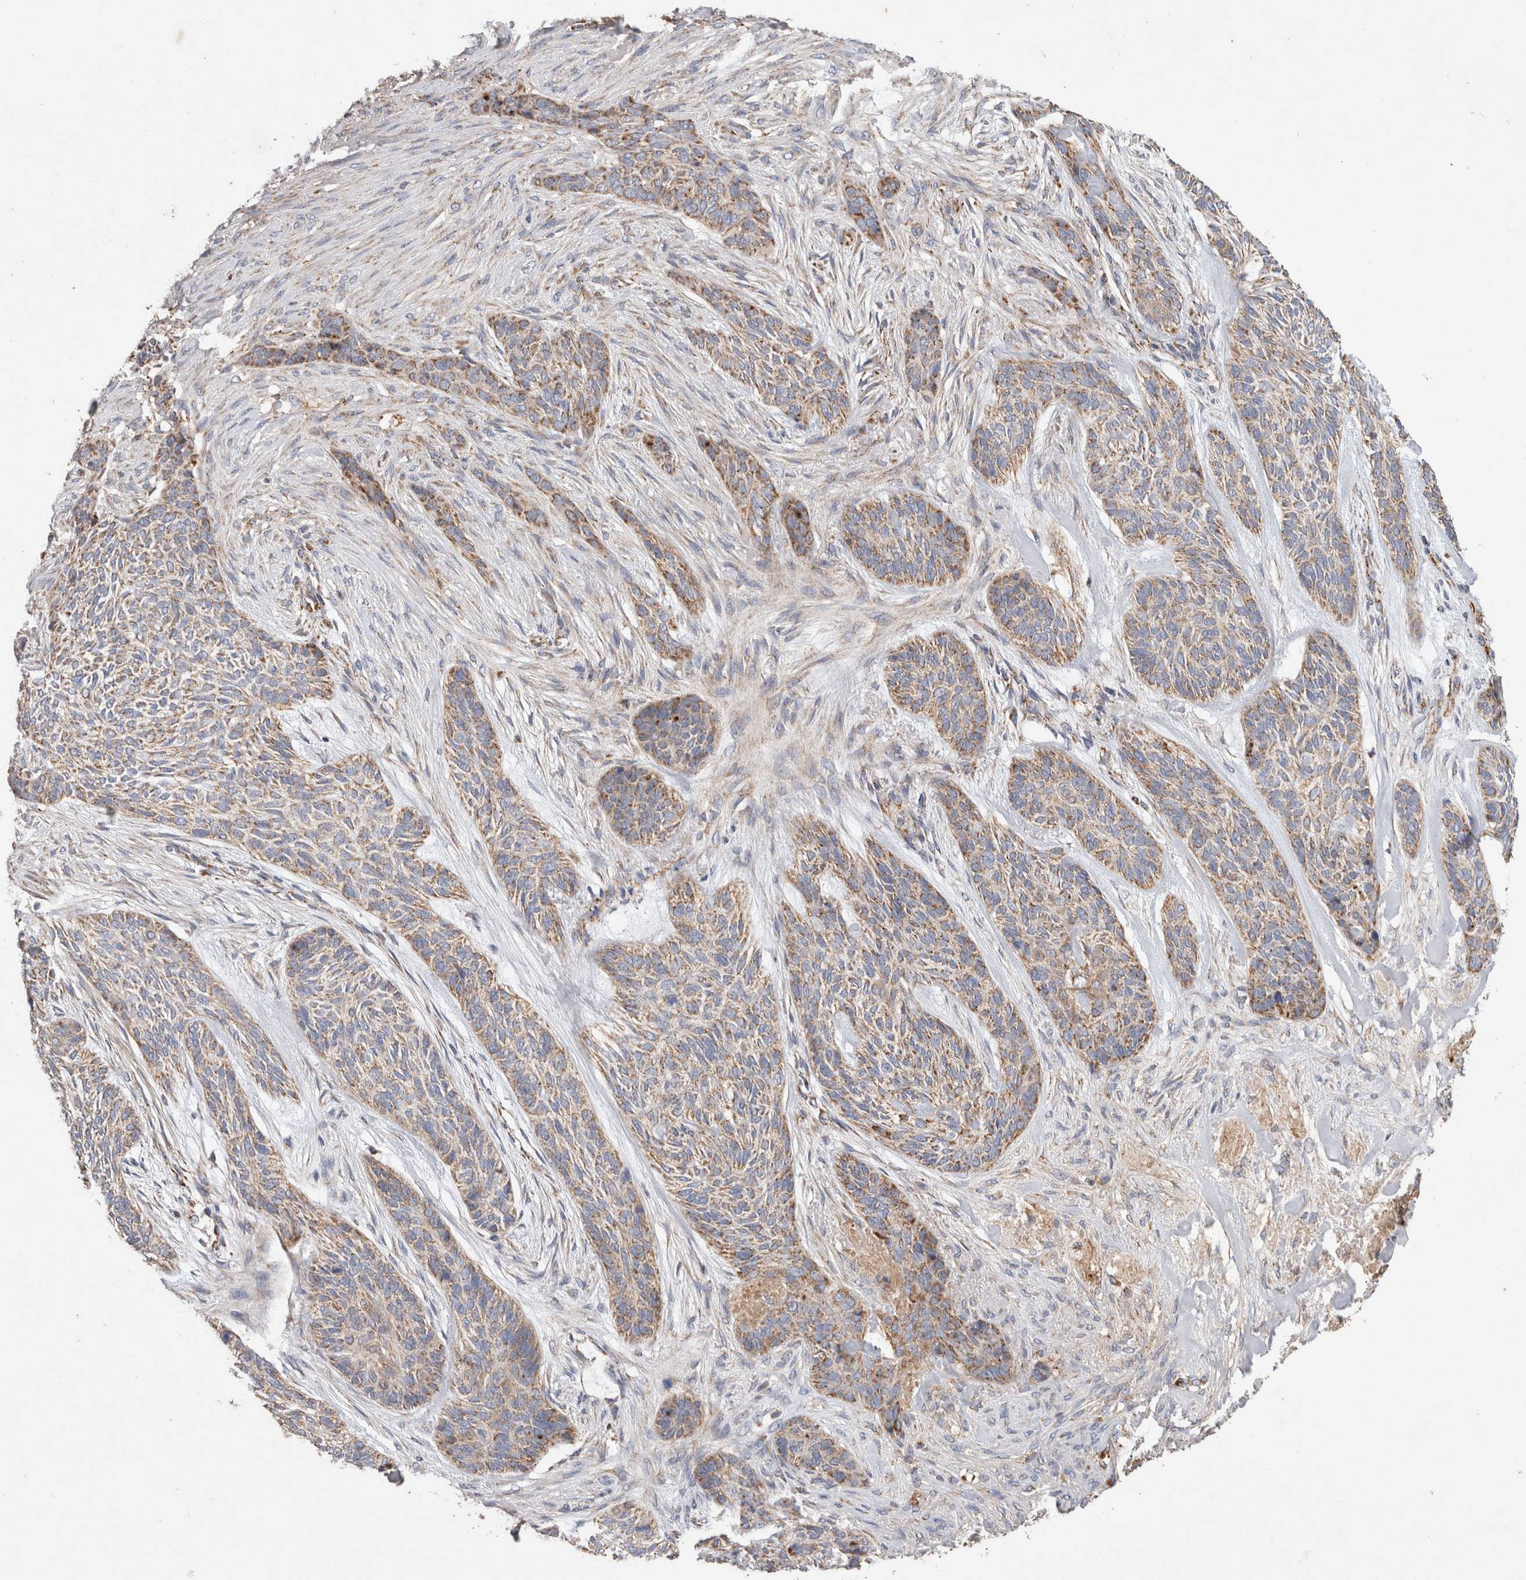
{"staining": {"intensity": "moderate", "quantity": ">75%", "location": "cytoplasmic/membranous"}, "tissue": "skin cancer", "cell_type": "Tumor cells", "image_type": "cancer", "snomed": [{"axis": "morphology", "description": "Basal cell carcinoma"}, {"axis": "topography", "description": "Skin"}], "caption": "Immunohistochemical staining of human basal cell carcinoma (skin) demonstrates moderate cytoplasmic/membranous protein positivity in approximately >75% of tumor cells.", "gene": "IARS2", "patient": {"sex": "male", "age": 55}}